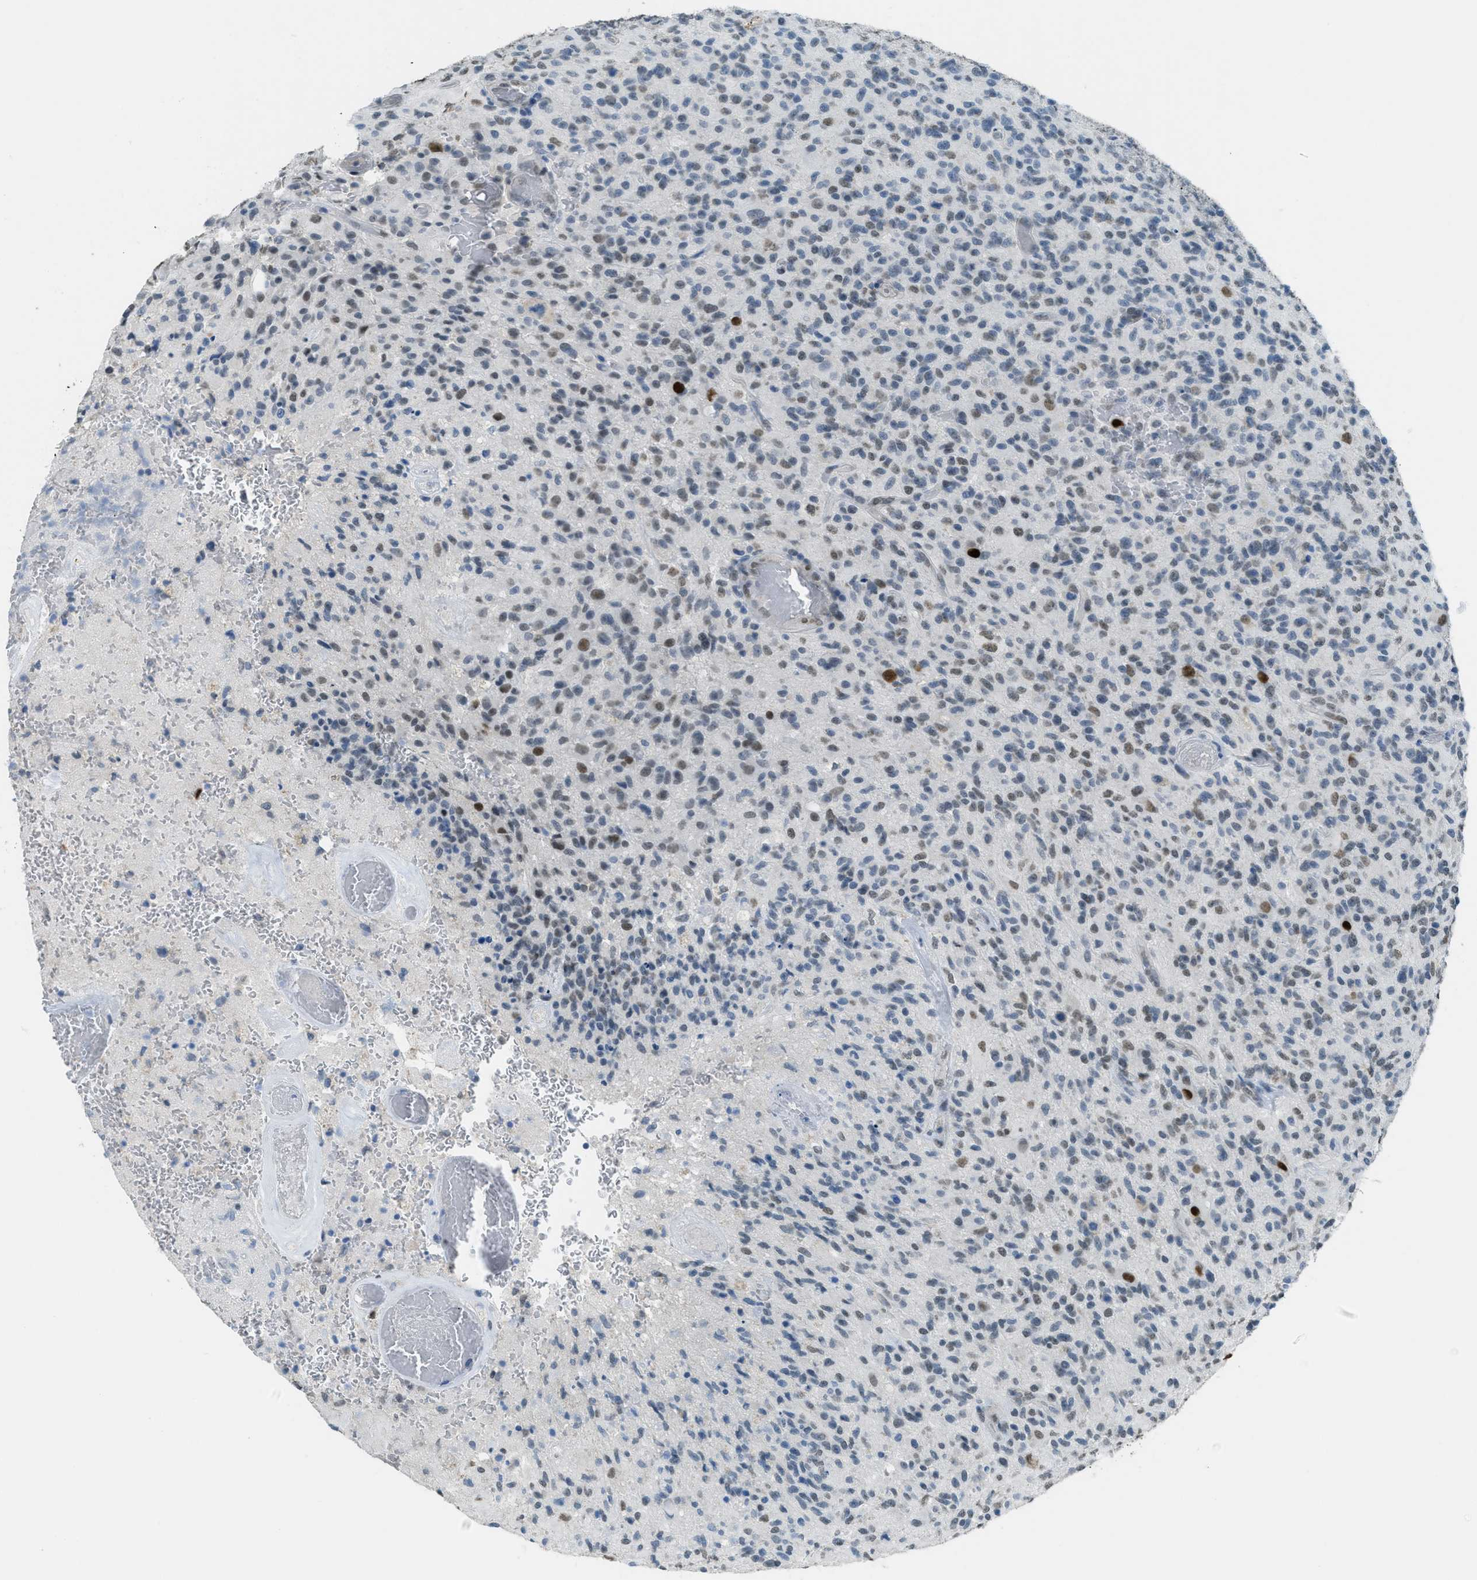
{"staining": {"intensity": "moderate", "quantity": "<25%", "location": "nuclear"}, "tissue": "glioma", "cell_type": "Tumor cells", "image_type": "cancer", "snomed": [{"axis": "morphology", "description": "Glioma, malignant, High grade"}, {"axis": "topography", "description": "Brain"}], "caption": "Approximately <25% of tumor cells in human glioma demonstrate moderate nuclear protein positivity as visualized by brown immunohistochemical staining.", "gene": "TTC13", "patient": {"sex": "male", "age": 71}}